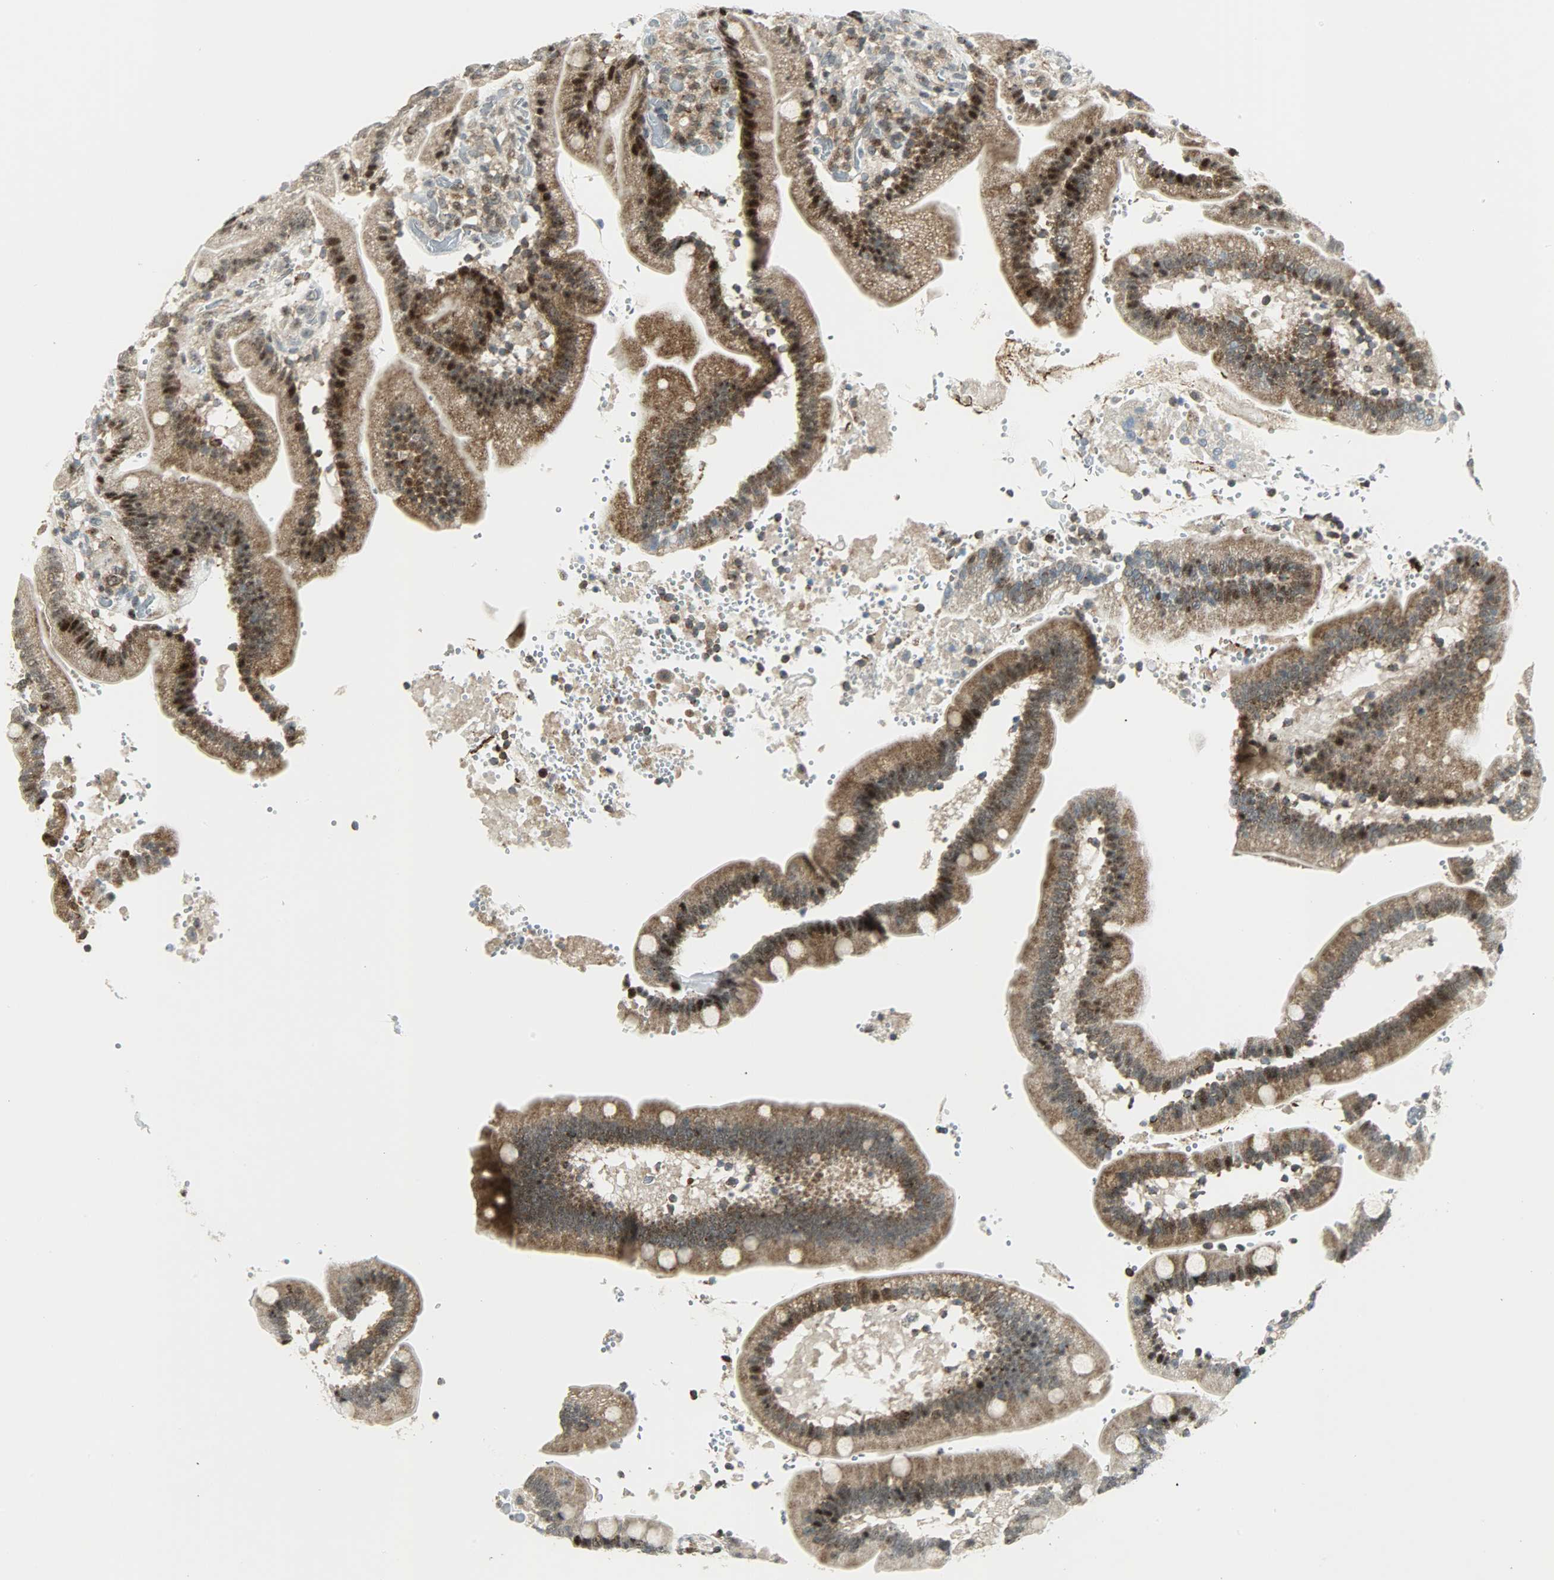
{"staining": {"intensity": "strong", "quantity": ">75%", "location": "cytoplasmic/membranous,nuclear"}, "tissue": "duodenum", "cell_type": "Glandular cells", "image_type": "normal", "snomed": [{"axis": "morphology", "description": "Normal tissue, NOS"}, {"axis": "topography", "description": "Duodenum"}], "caption": "This is an image of IHC staining of benign duodenum, which shows strong positivity in the cytoplasmic/membranous,nuclear of glandular cells.", "gene": "IL15", "patient": {"sex": "male", "age": 66}}